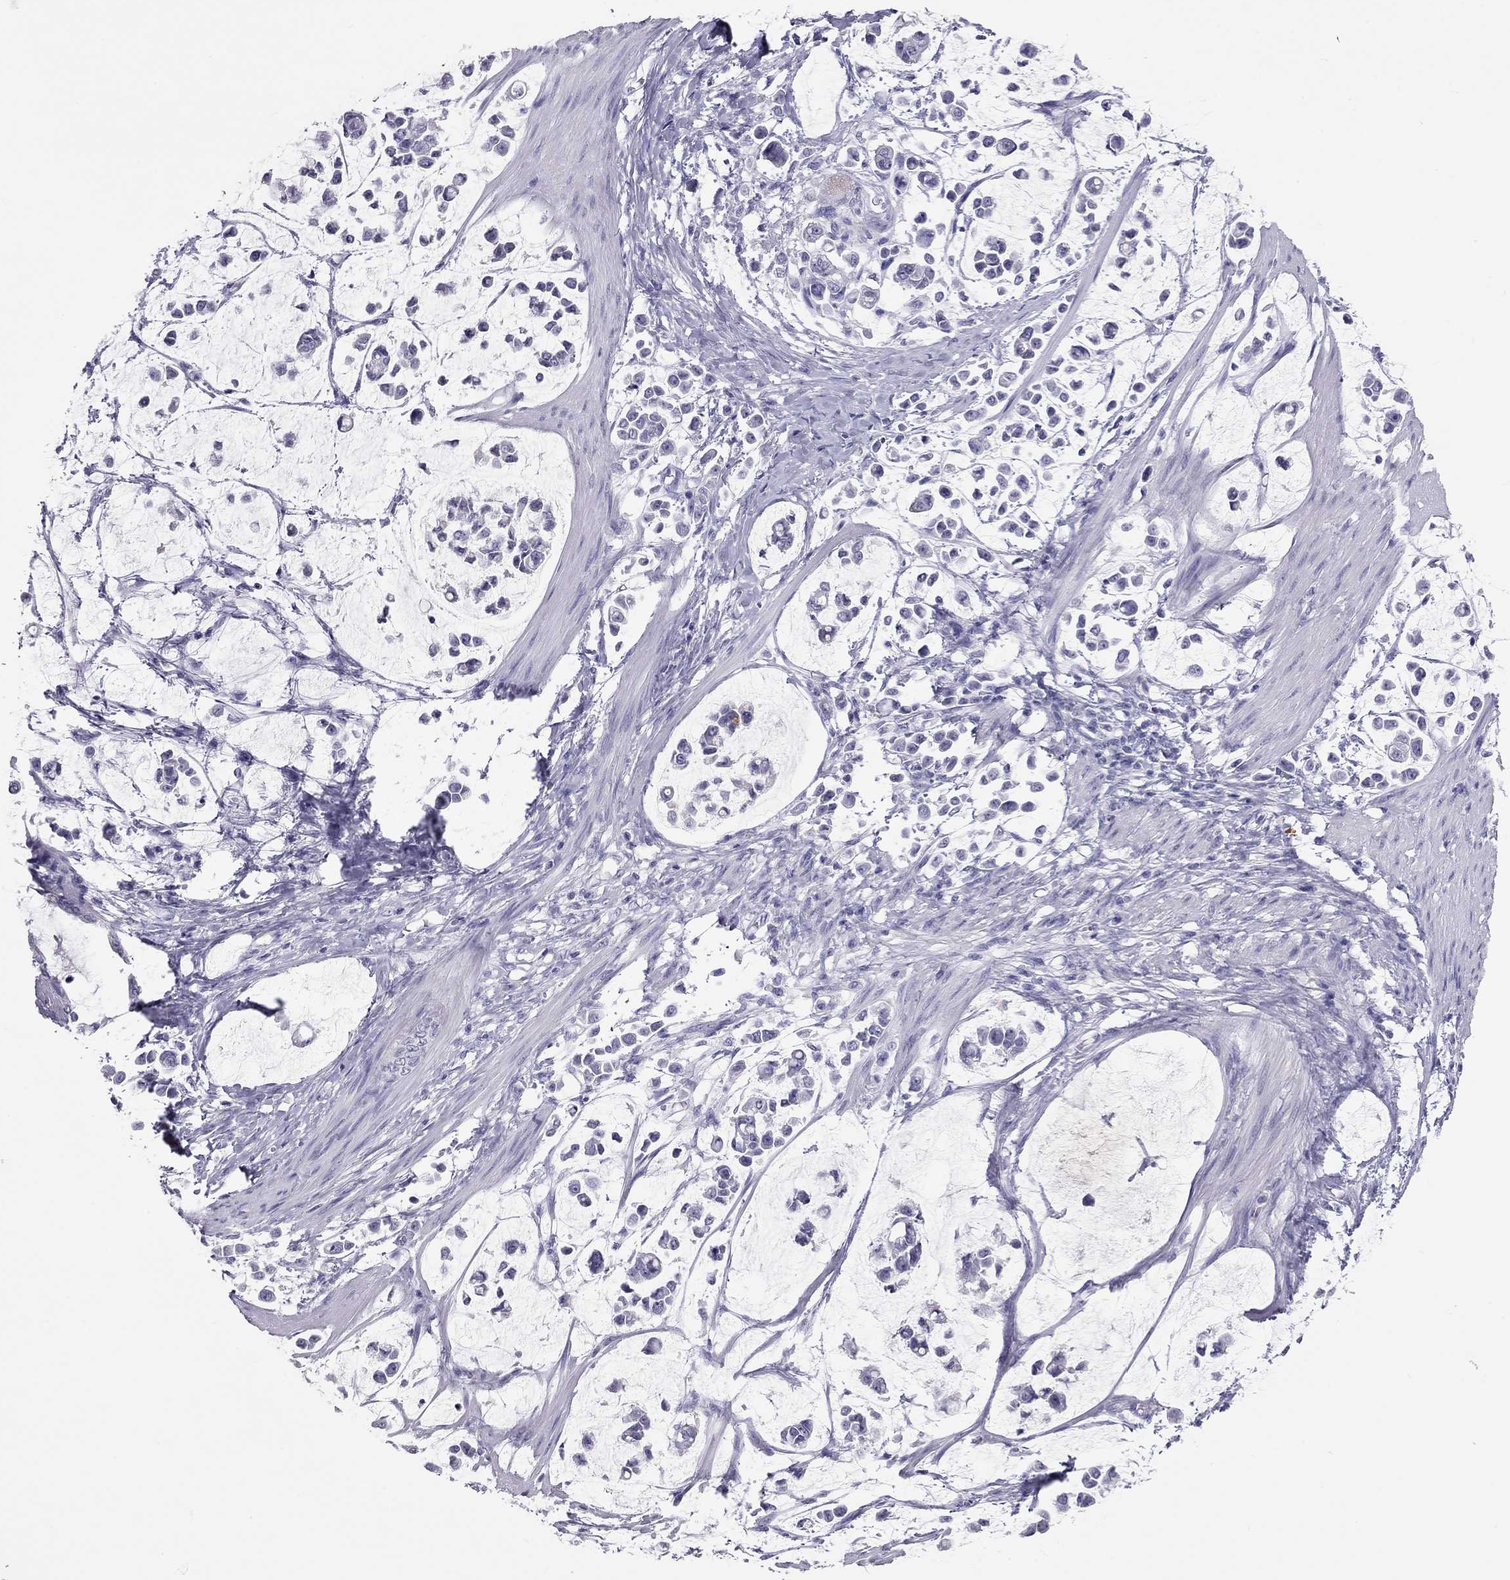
{"staining": {"intensity": "negative", "quantity": "none", "location": "none"}, "tissue": "stomach cancer", "cell_type": "Tumor cells", "image_type": "cancer", "snomed": [{"axis": "morphology", "description": "Adenocarcinoma, NOS"}, {"axis": "topography", "description": "Stomach"}], "caption": "There is no significant expression in tumor cells of adenocarcinoma (stomach).", "gene": "KLRG1", "patient": {"sex": "male", "age": 82}}